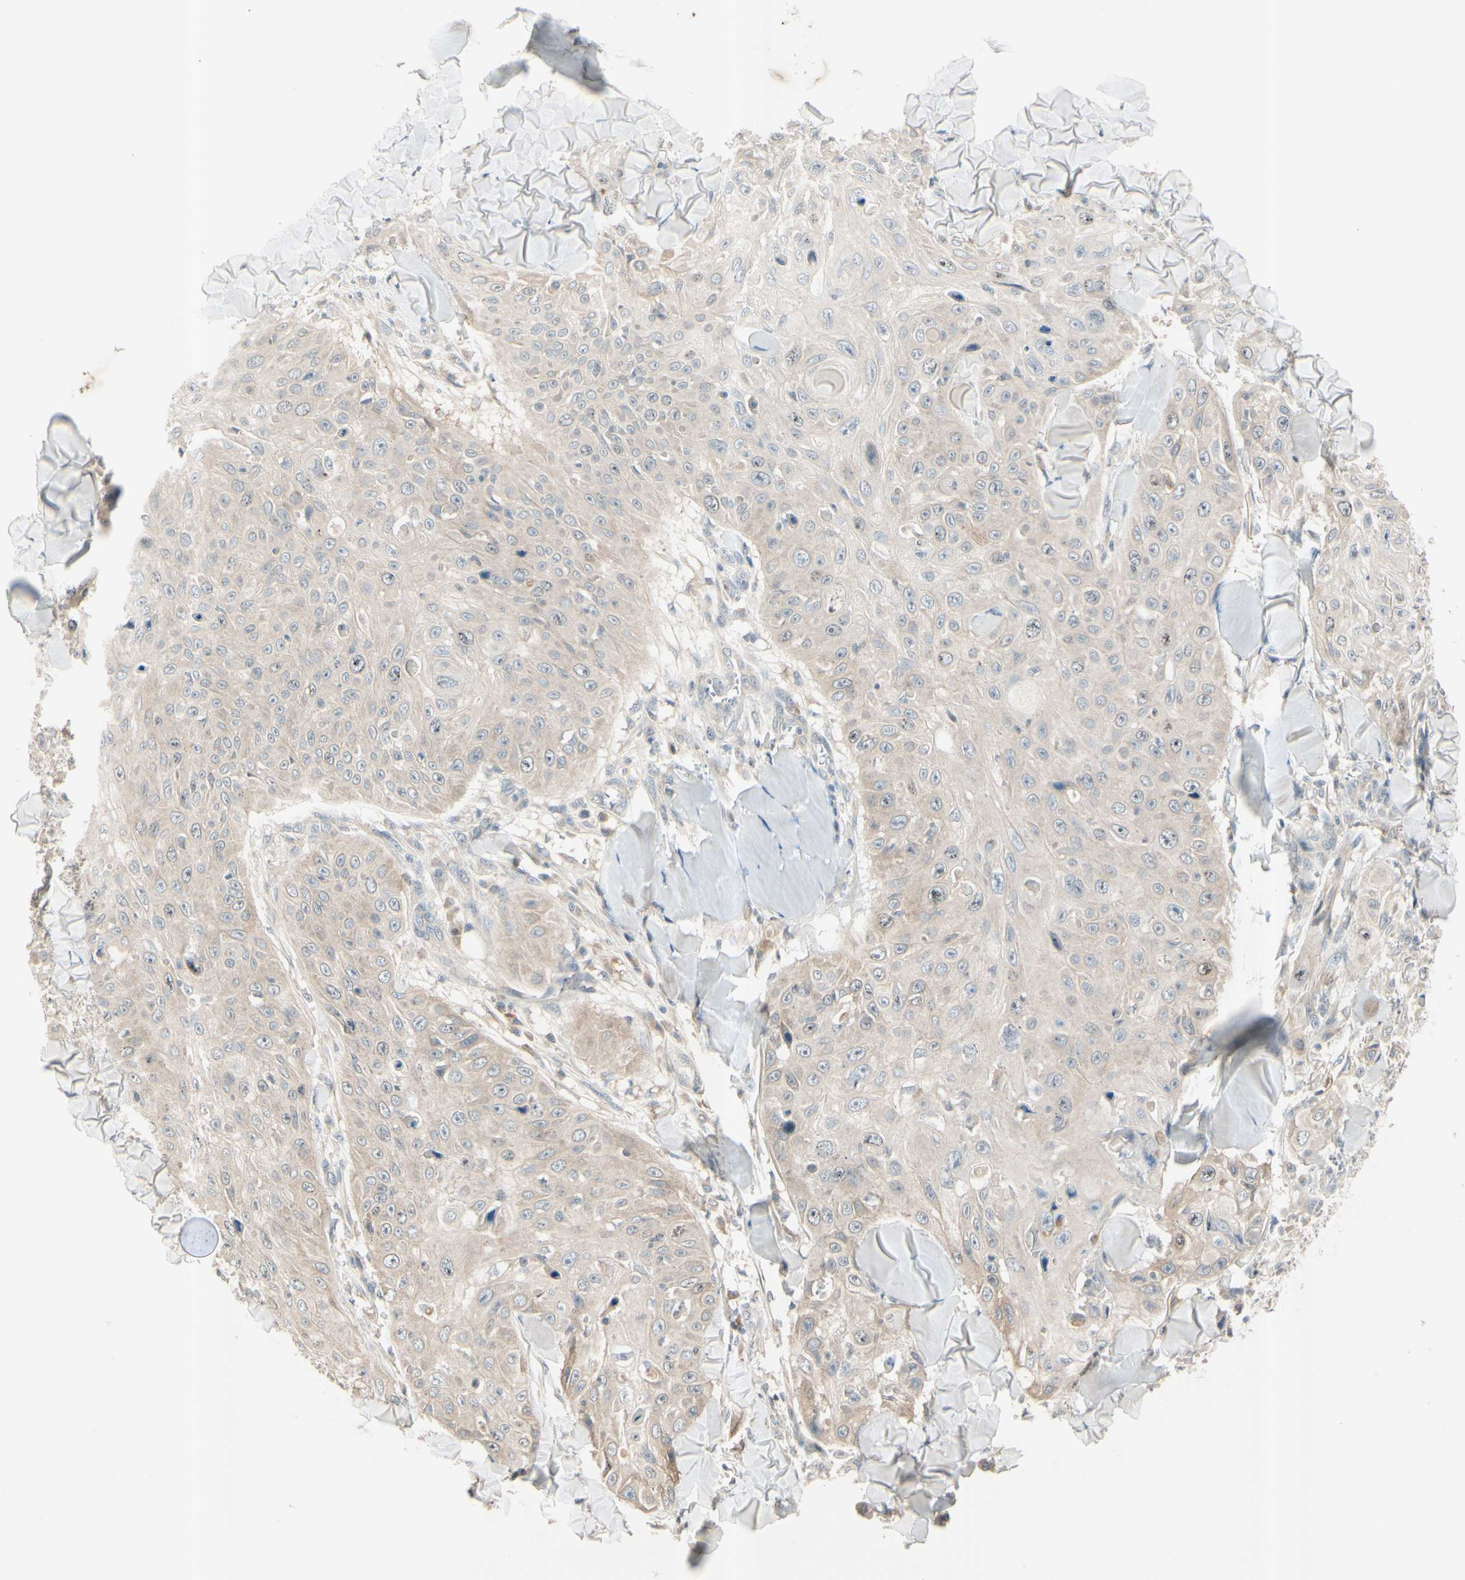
{"staining": {"intensity": "weak", "quantity": "25%-75%", "location": "cytoplasmic/membranous"}, "tissue": "skin cancer", "cell_type": "Tumor cells", "image_type": "cancer", "snomed": [{"axis": "morphology", "description": "Squamous cell carcinoma, NOS"}, {"axis": "topography", "description": "Skin"}], "caption": "Immunohistochemistry staining of squamous cell carcinoma (skin), which reveals low levels of weak cytoplasmic/membranous expression in about 25%-75% of tumor cells indicating weak cytoplasmic/membranous protein staining. The staining was performed using DAB (brown) for protein detection and nuclei were counterstained in hematoxylin (blue).", "gene": "ICAM5", "patient": {"sex": "male", "age": 86}}